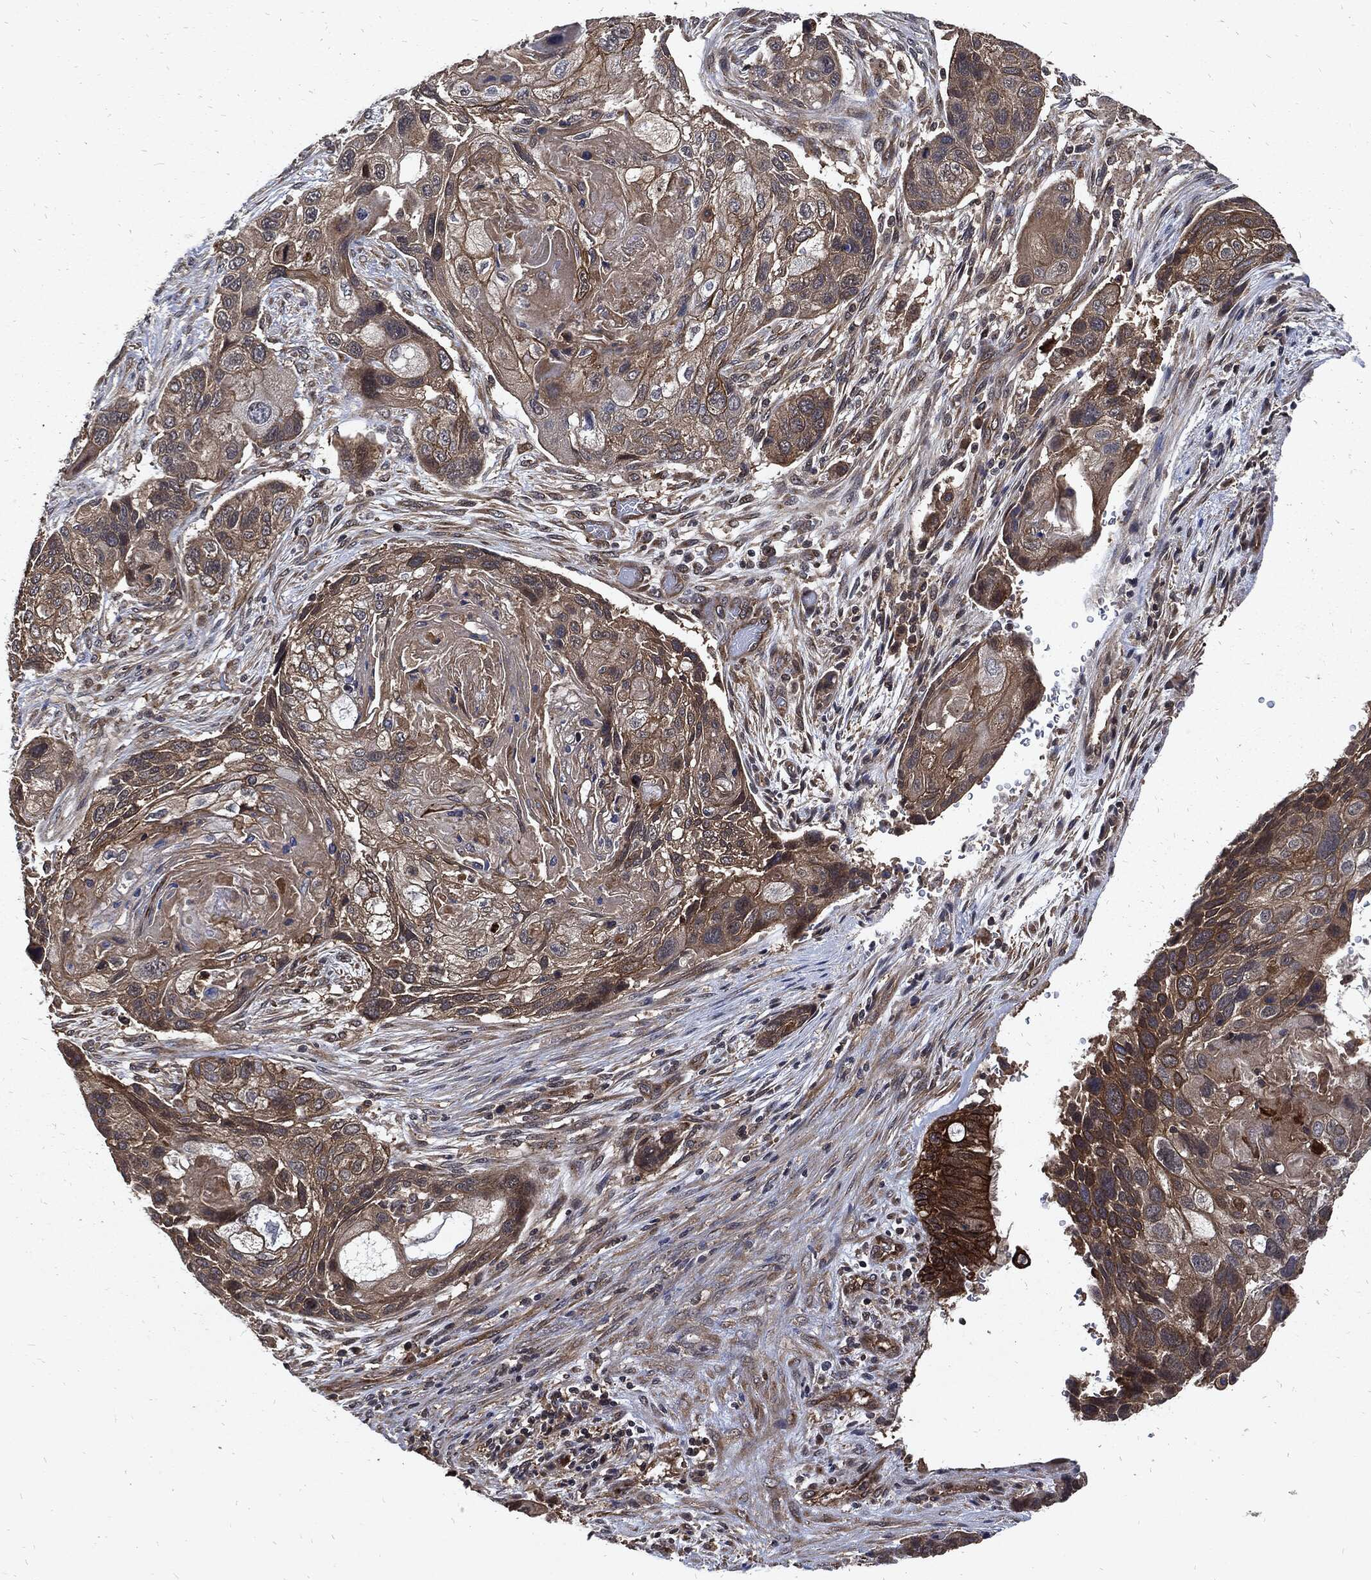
{"staining": {"intensity": "moderate", "quantity": "25%-75%", "location": "cytoplasmic/membranous"}, "tissue": "lung cancer", "cell_type": "Tumor cells", "image_type": "cancer", "snomed": [{"axis": "morphology", "description": "Normal tissue, NOS"}, {"axis": "morphology", "description": "Squamous cell carcinoma, NOS"}, {"axis": "topography", "description": "Bronchus"}, {"axis": "topography", "description": "Lung"}], "caption": "Protein expression by immunohistochemistry reveals moderate cytoplasmic/membranous staining in approximately 25%-75% of tumor cells in squamous cell carcinoma (lung). The staining was performed using DAB (3,3'-diaminobenzidine), with brown indicating positive protein expression. Nuclei are stained blue with hematoxylin.", "gene": "DCTN1", "patient": {"sex": "male", "age": 69}}